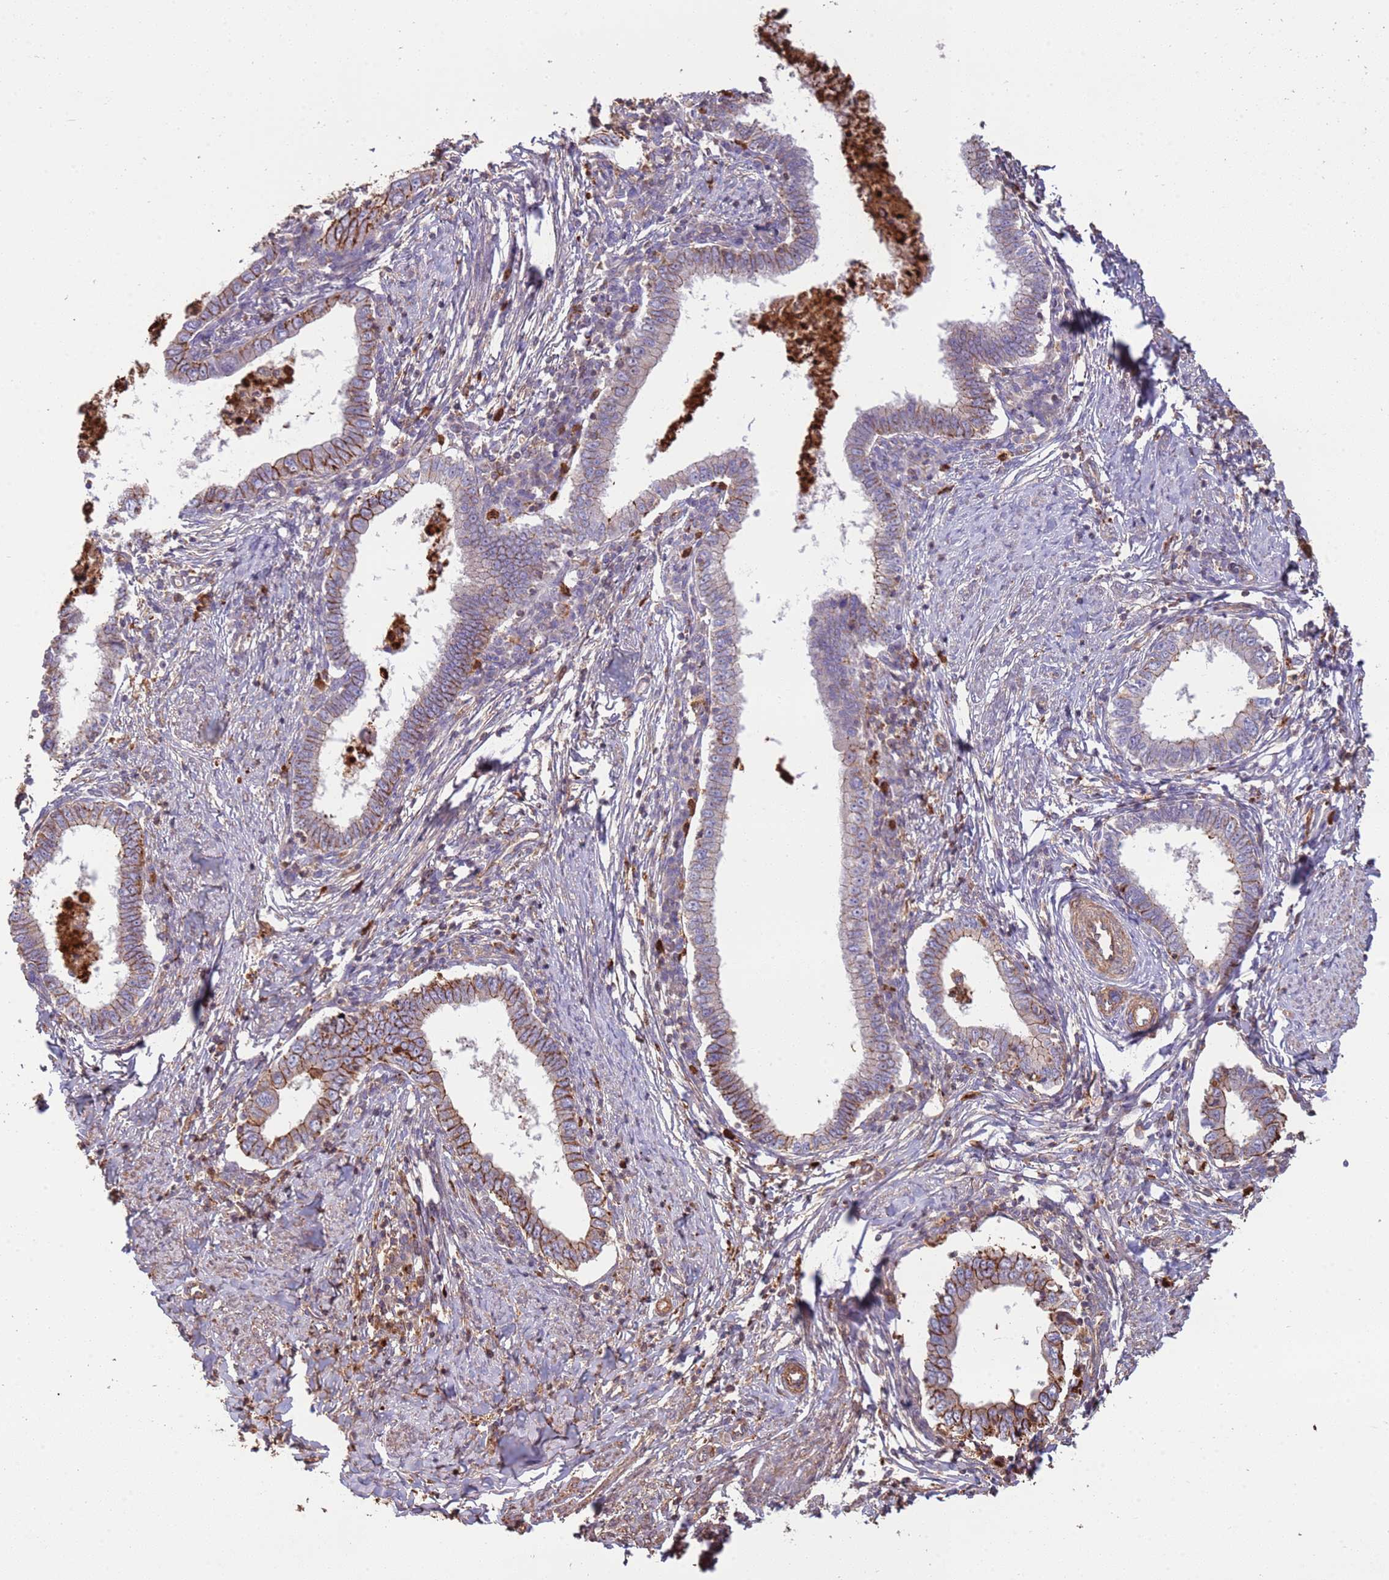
{"staining": {"intensity": "moderate", "quantity": "25%-75%", "location": "cytoplasmic/membranous"}, "tissue": "cervical cancer", "cell_type": "Tumor cells", "image_type": "cancer", "snomed": [{"axis": "morphology", "description": "Adenocarcinoma, NOS"}, {"axis": "topography", "description": "Cervix"}], "caption": "Tumor cells show moderate cytoplasmic/membranous staining in approximately 25%-75% of cells in adenocarcinoma (cervical). (DAB IHC with brightfield microscopy, high magnification).", "gene": "NDUFAF4", "patient": {"sex": "female", "age": 36}}